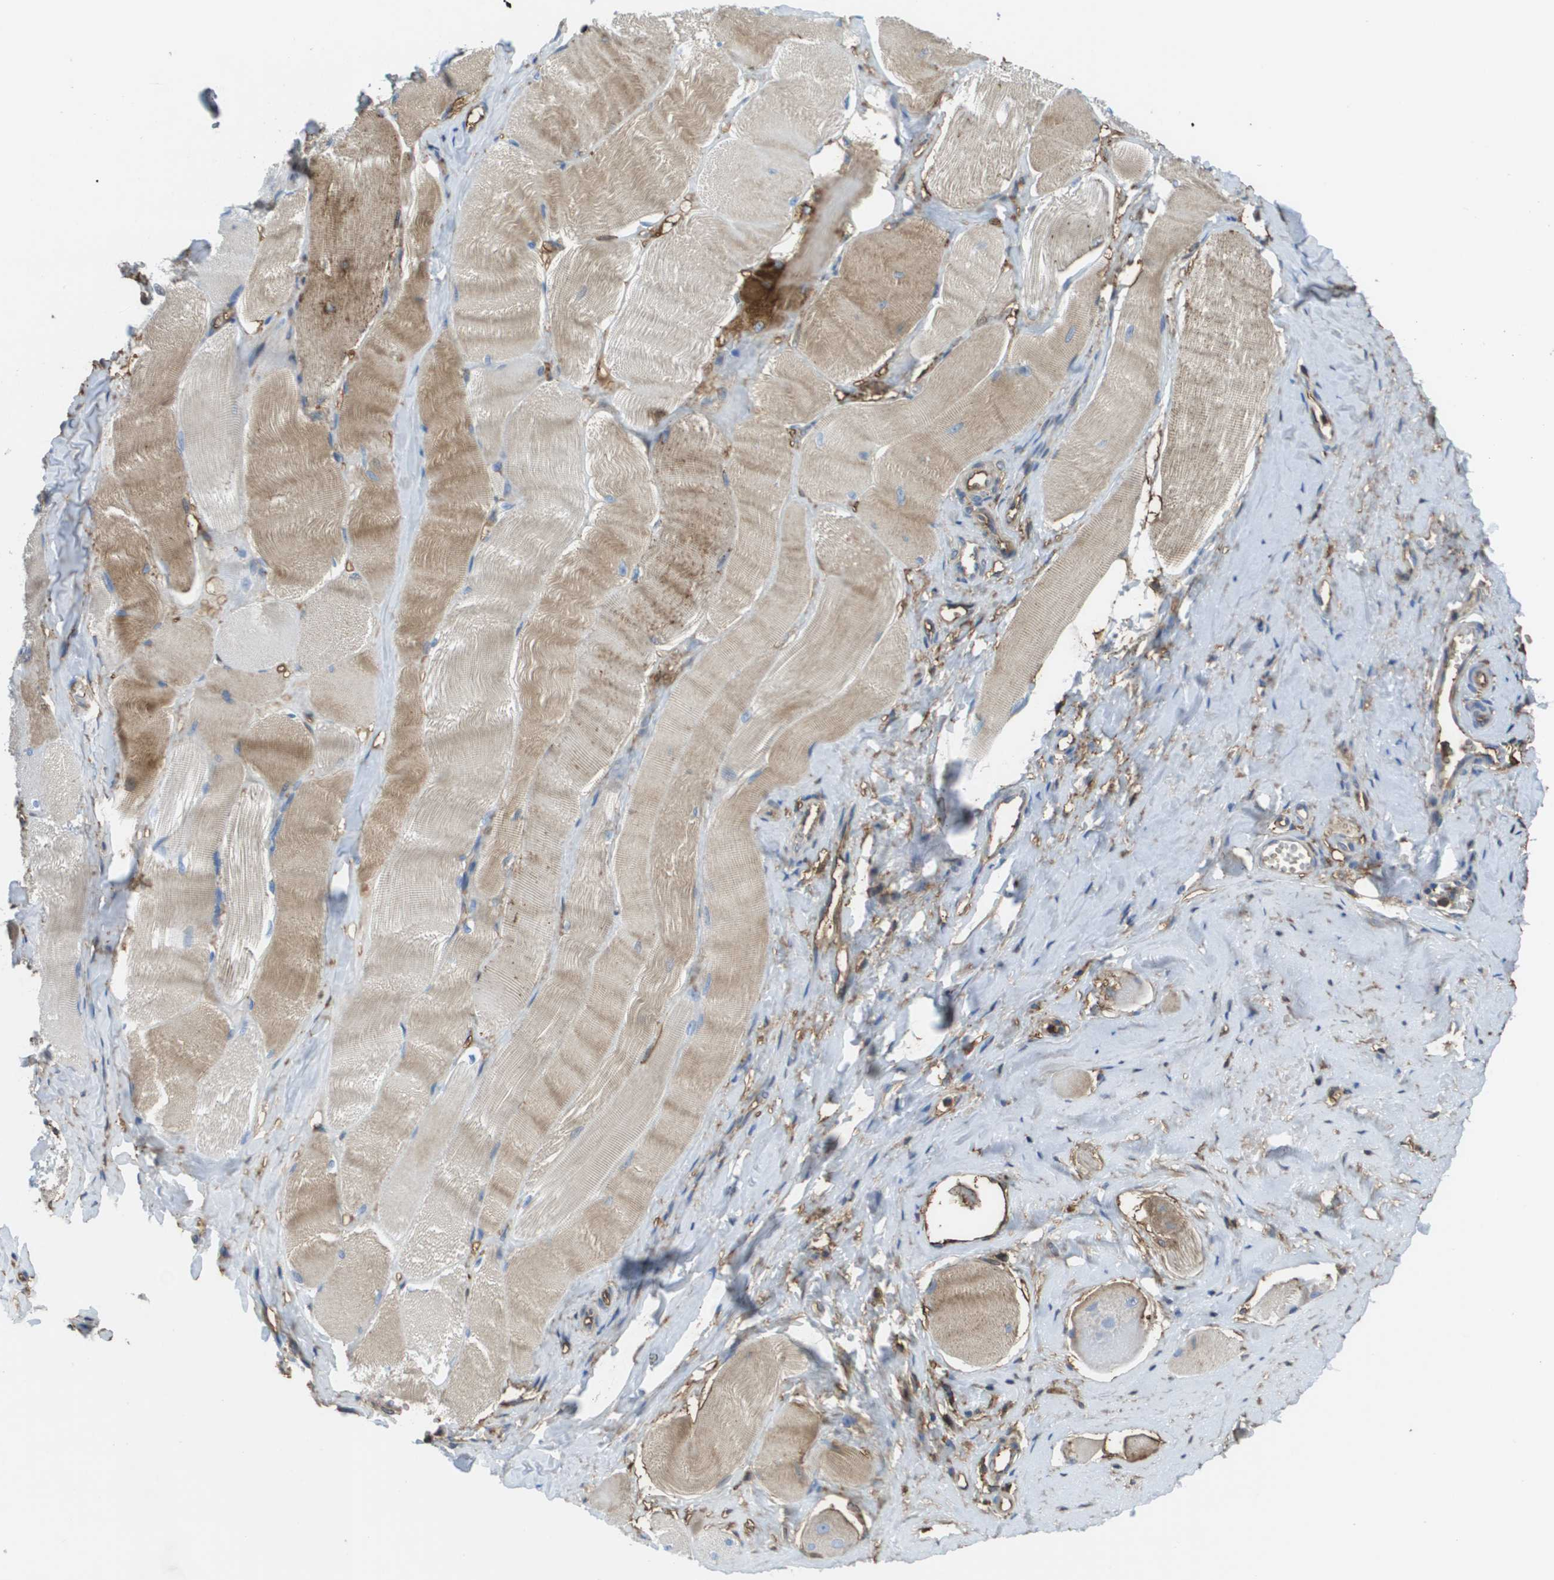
{"staining": {"intensity": "moderate", "quantity": "25%-75%", "location": "cytoplasmic/membranous"}, "tissue": "skeletal muscle", "cell_type": "Myocytes", "image_type": "normal", "snomed": [{"axis": "morphology", "description": "Normal tissue, NOS"}, {"axis": "morphology", "description": "Squamous cell carcinoma, NOS"}, {"axis": "topography", "description": "Skeletal muscle"}], "caption": "High-magnification brightfield microscopy of normal skeletal muscle stained with DAB (3,3'-diaminobenzidine) (brown) and counterstained with hematoxylin (blue). myocytes exhibit moderate cytoplasmic/membranous positivity is appreciated in about25%-75% of cells. (Stains: DAB (3,3'-diaminobenzidine) in brown, nuclei in blue, Microscopy: brightfield microscopy at high magnification).", "gene": "PASK", "patient": {"sex": "male", "age": 51}}